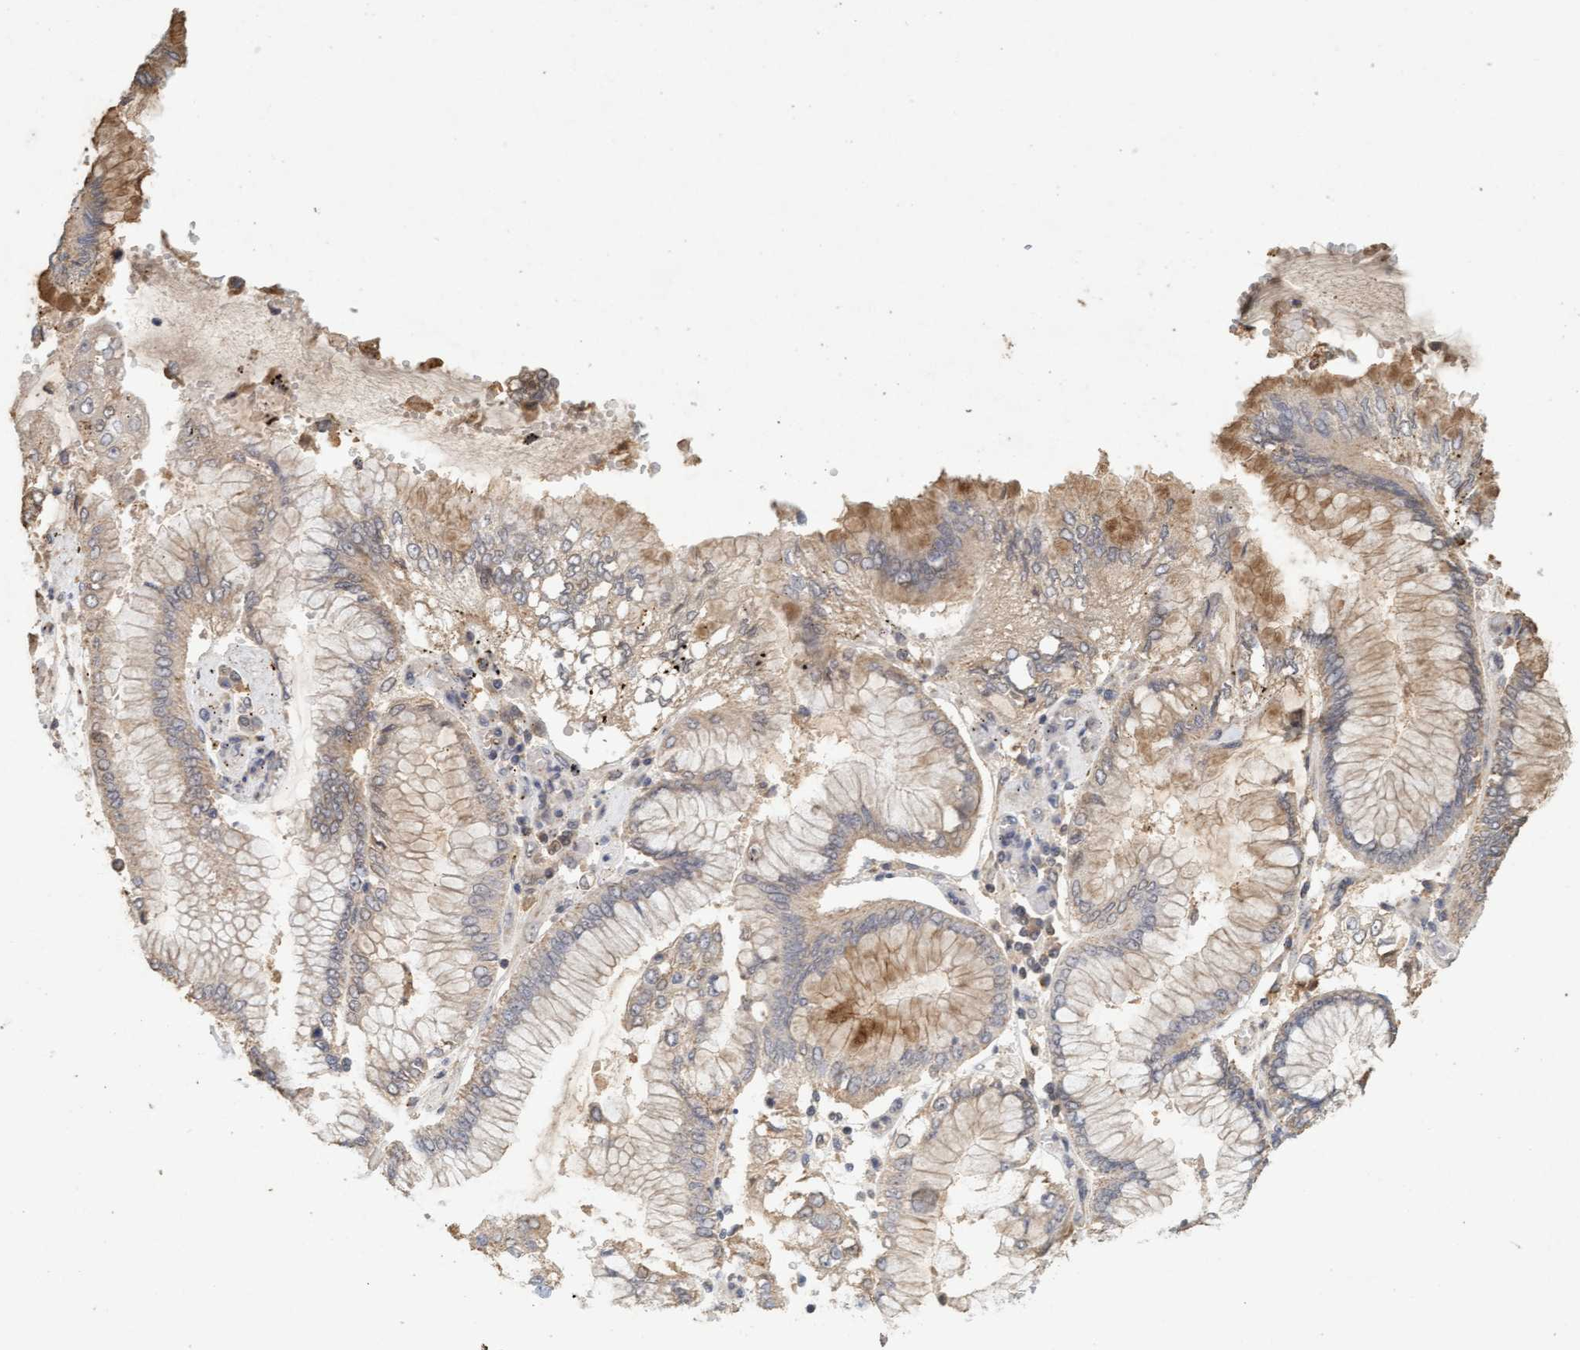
{"staining": {"intensity": "weak", "quantity": "25%-75%", "location": "cytoplasmic/membranous"}, "tissue": "stomach cancer", "cell_type": "Tumor cells", "image_type": "cancer", "snomed": [{"axis": "morphology", "description": "Adenocarcinoma, NOS"}, {"axis": "topography", "description": "Stomach"}], "caption": "Tumor cells exhibit low levels of weak cytoplasmic/membranous positivity in approximately 25%-75% of cells in human adenocarcinoma (stomach). (DAB IHC with brightfield microscopy, high magnification).", "gene": "VSIG8", "patient": {"sex": "male", "age": 76}}